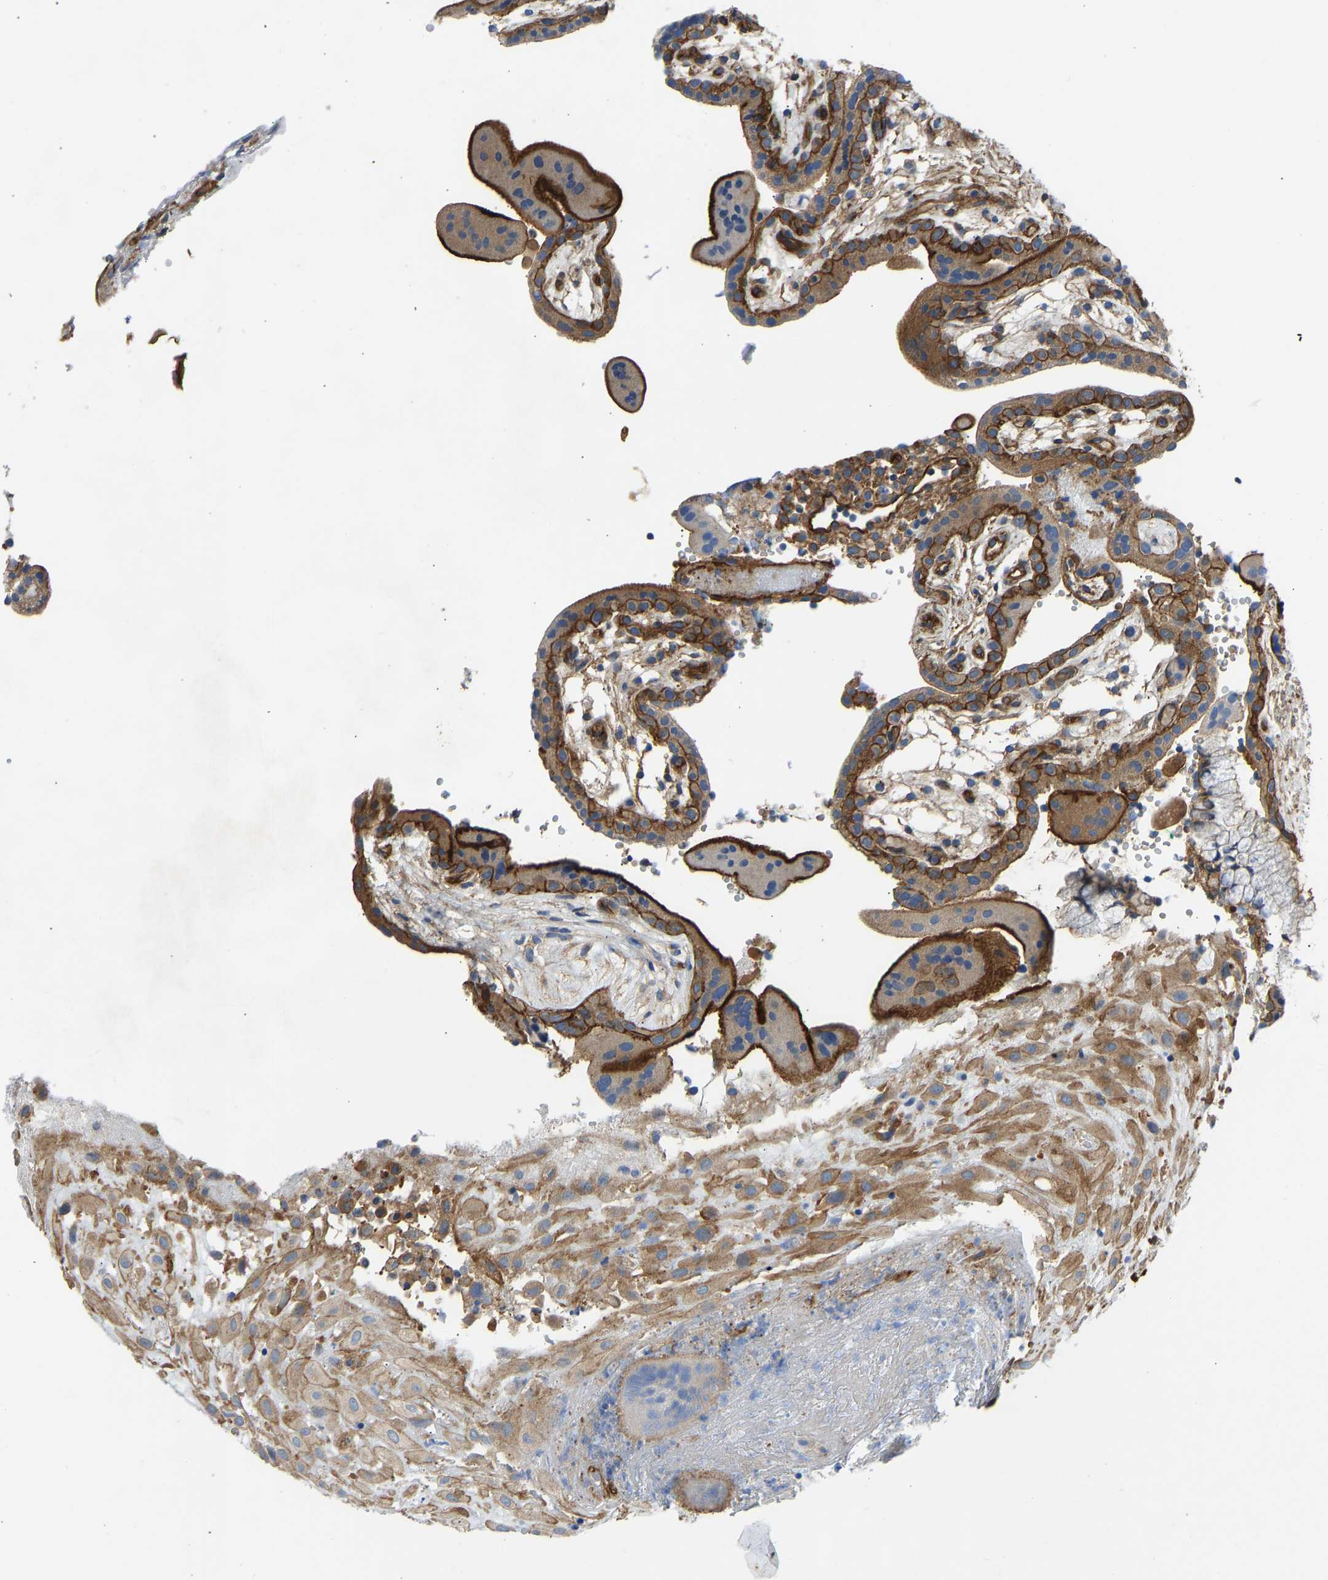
{"staining": {"intensity": "moderate", "quantity": ">75%", "location": "cytoplasmic/membranous"}, "tissue": "placenta", "cell_type": "Decidual cells", "image_type": "normal", "snomed": [{"axis": "morphology", "description": "Normal tissue, NOS"}, {"axis": "topography", "description": "Placenta"}], "caption": "This micrograph reveals IHC staining of benign human placenta, with medium moderate cytoplasmic/membranous positivity in about >75% of decidual cells.", "gene": "MYO1C", "patient": {"sex": "female", "age": 18}}